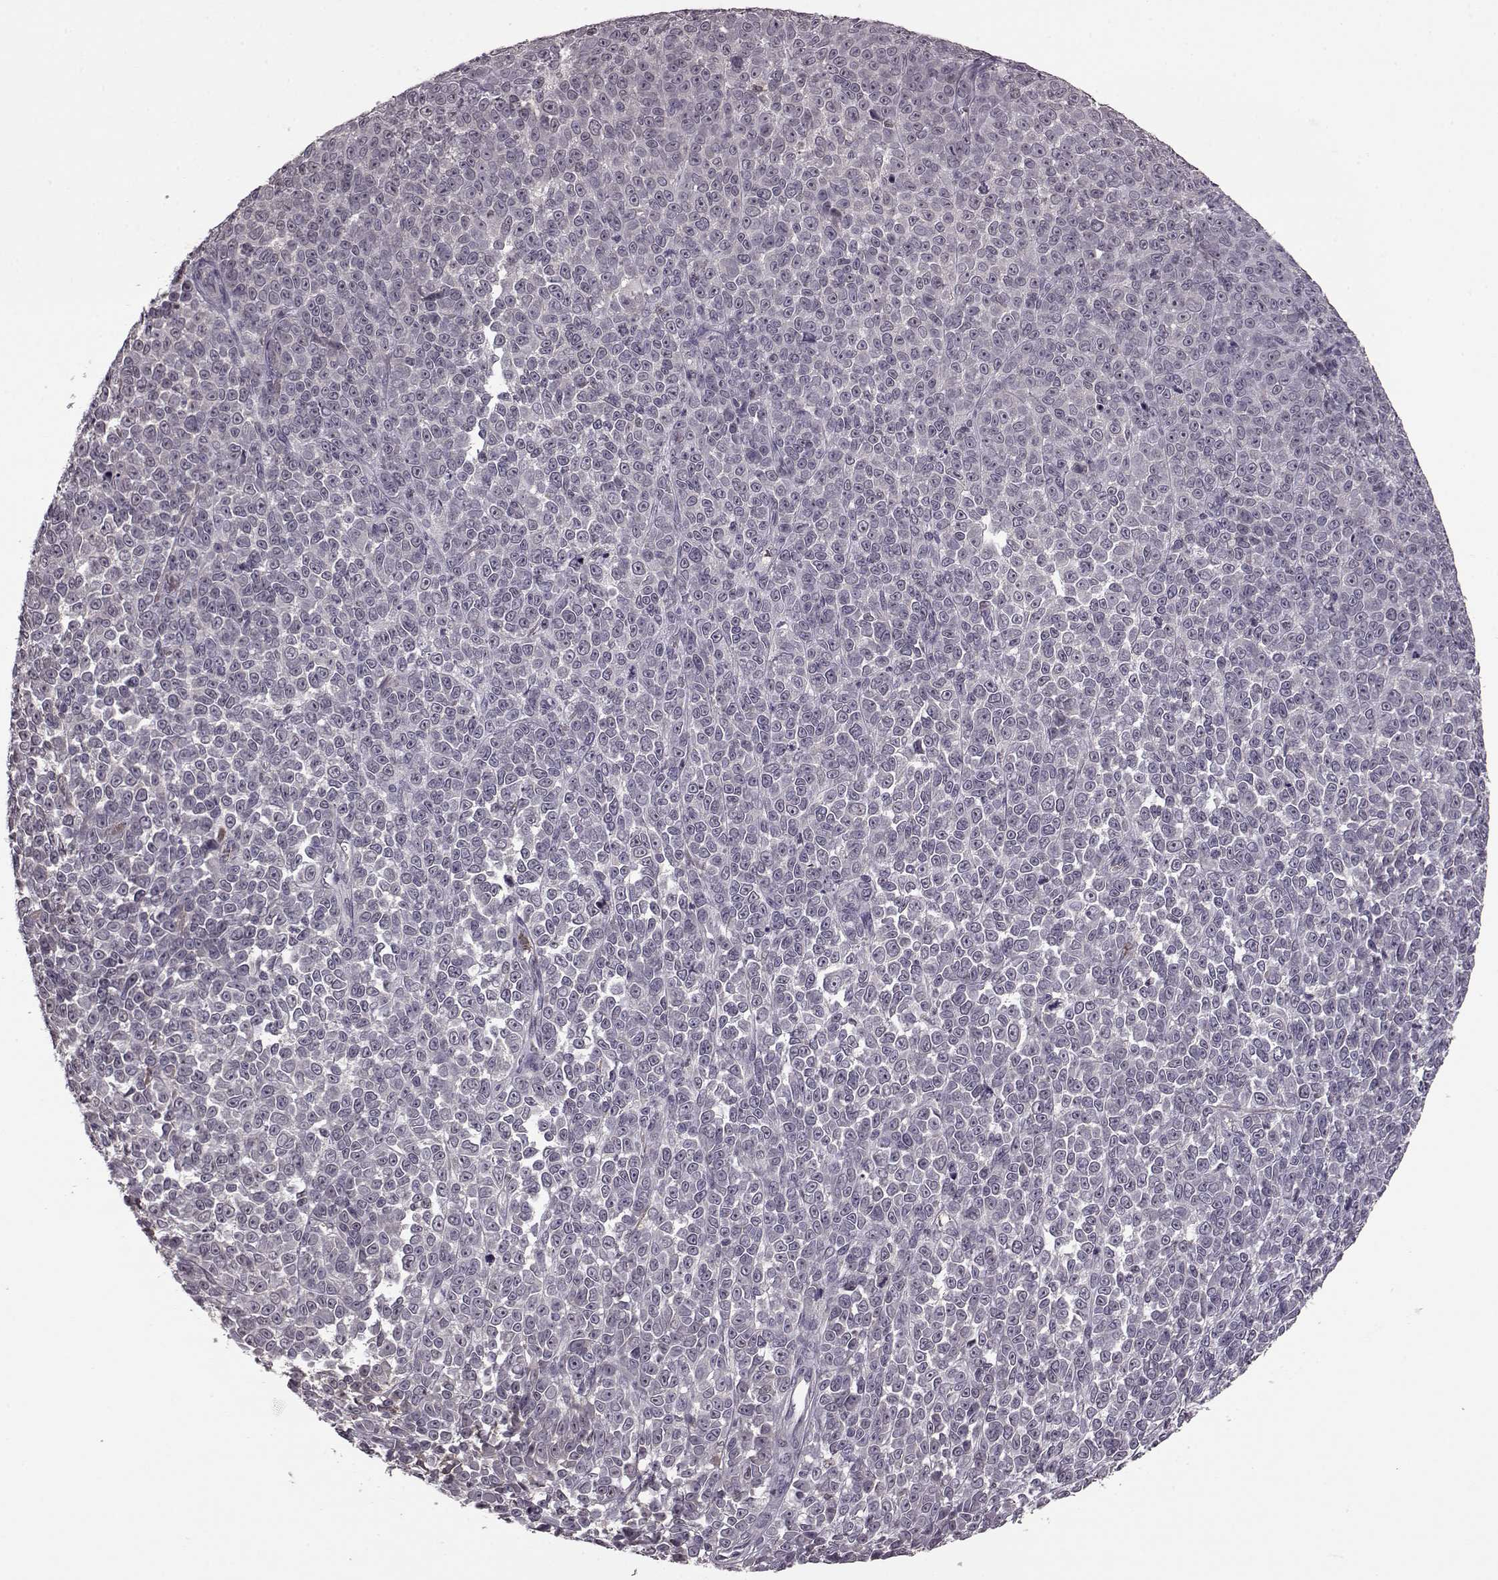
{"staining": {"intensity": "negative", "quantity": "none", "location": "none"}, "tissue": "melanoma", "cell_type": "Tumor cells", "image_type": "cancer", "snomed": [{"axis": "morphology", "description": "Malignant melanoma, NOS"}, {"axis": "topography", "description": "Skin"}], "caption": "Image shows no protein expression in tumor cells of melanoma tissue.", "gene": "NRL", "patient": {"sex": "female", "age": 95}}